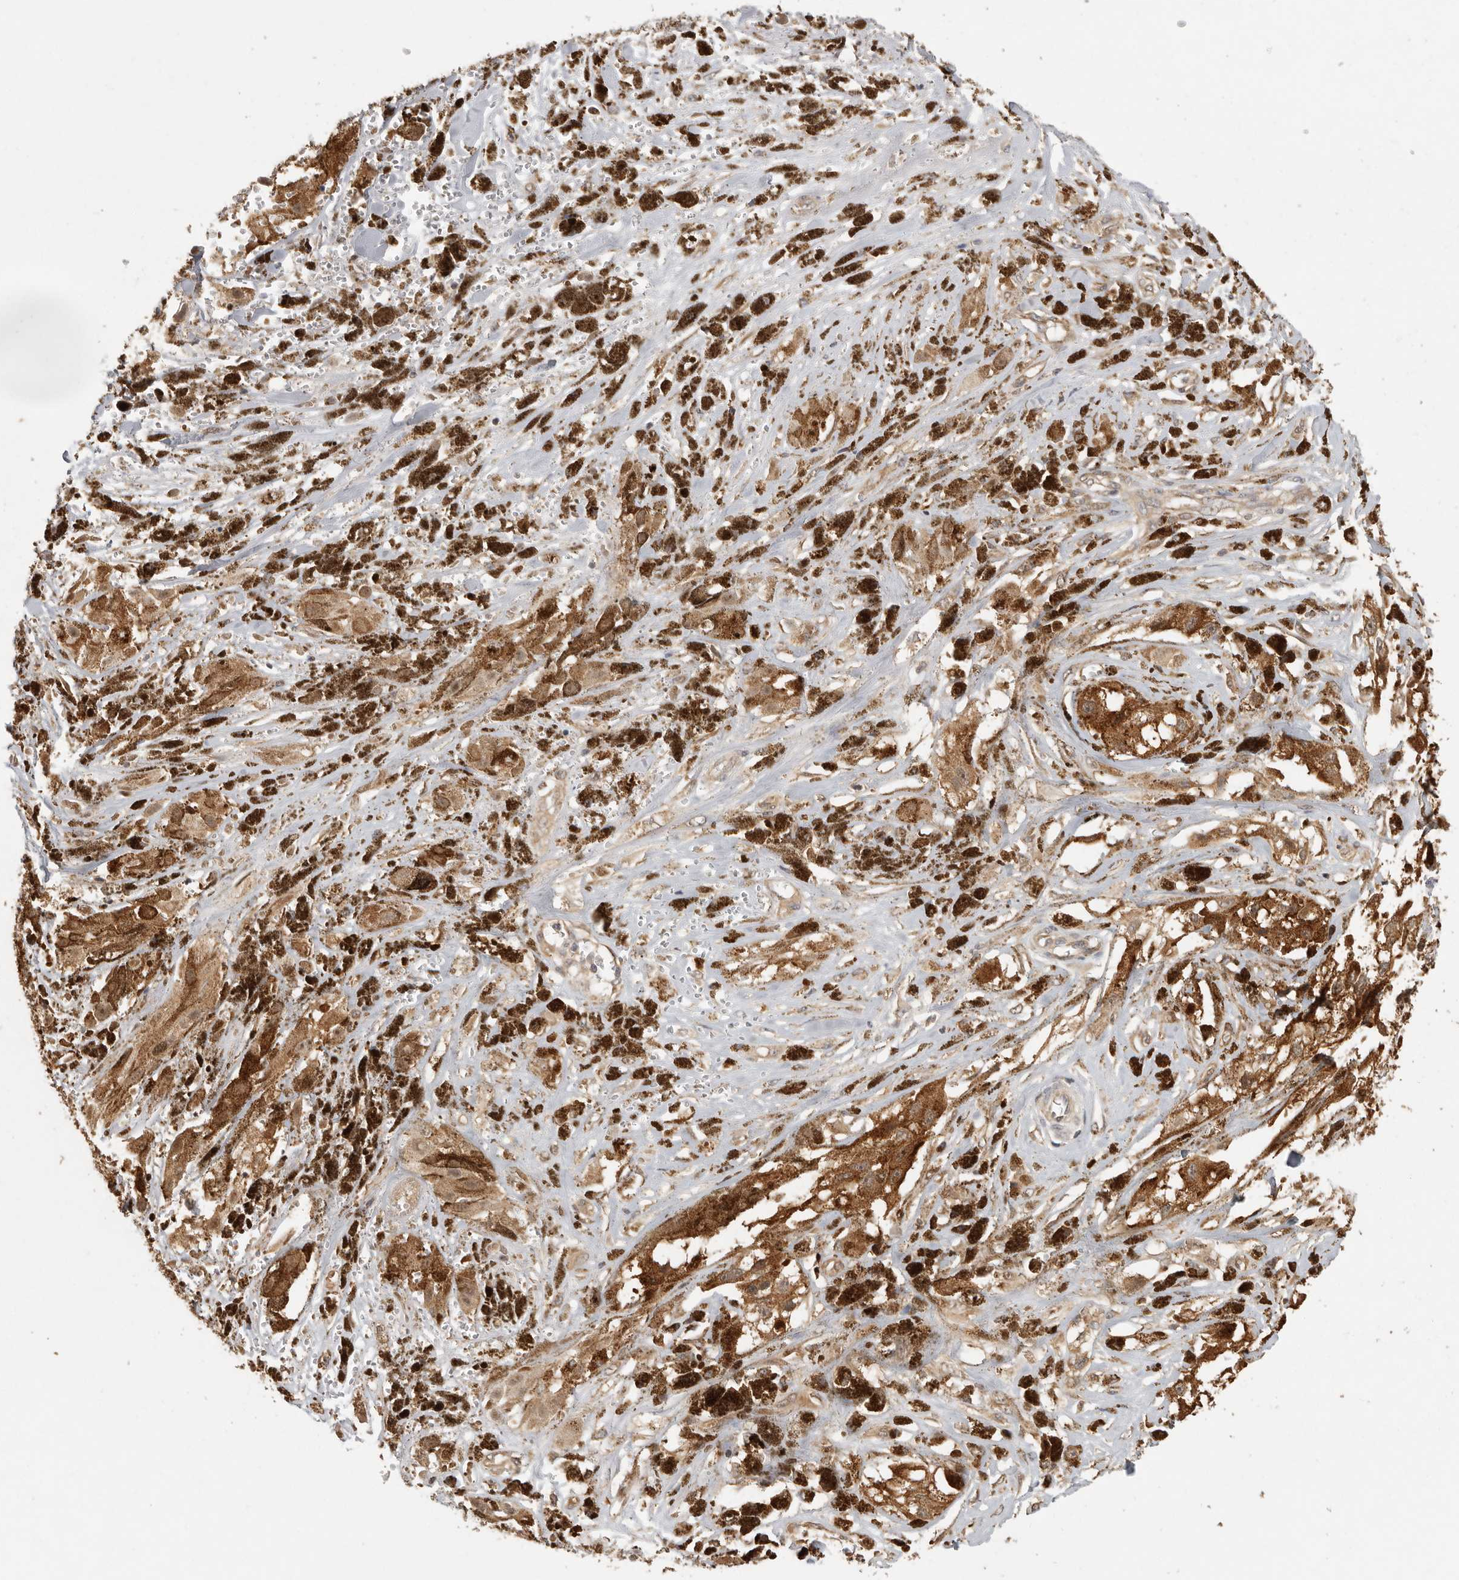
{"staining": {"intensity": "strong", "quantity": ">75%", "location": "cytoplasmic/membranous"}, "tissue": "melanoma", "cell_type": "Tumor cells", "image_type": "cancer", "snomed": [{"axis": "morphology", "description": "Malignant melanoma, NOS"}, {"axis": "topography", "description": "Skin"}], "caption": "Brown immunohistochemical staining in human melanoma displays strong cytoplasmic/membranous positivity in approximately >75% of tumor cells.", "gene": "CCT8", "patient": {"sex": "male", "age": 88}}